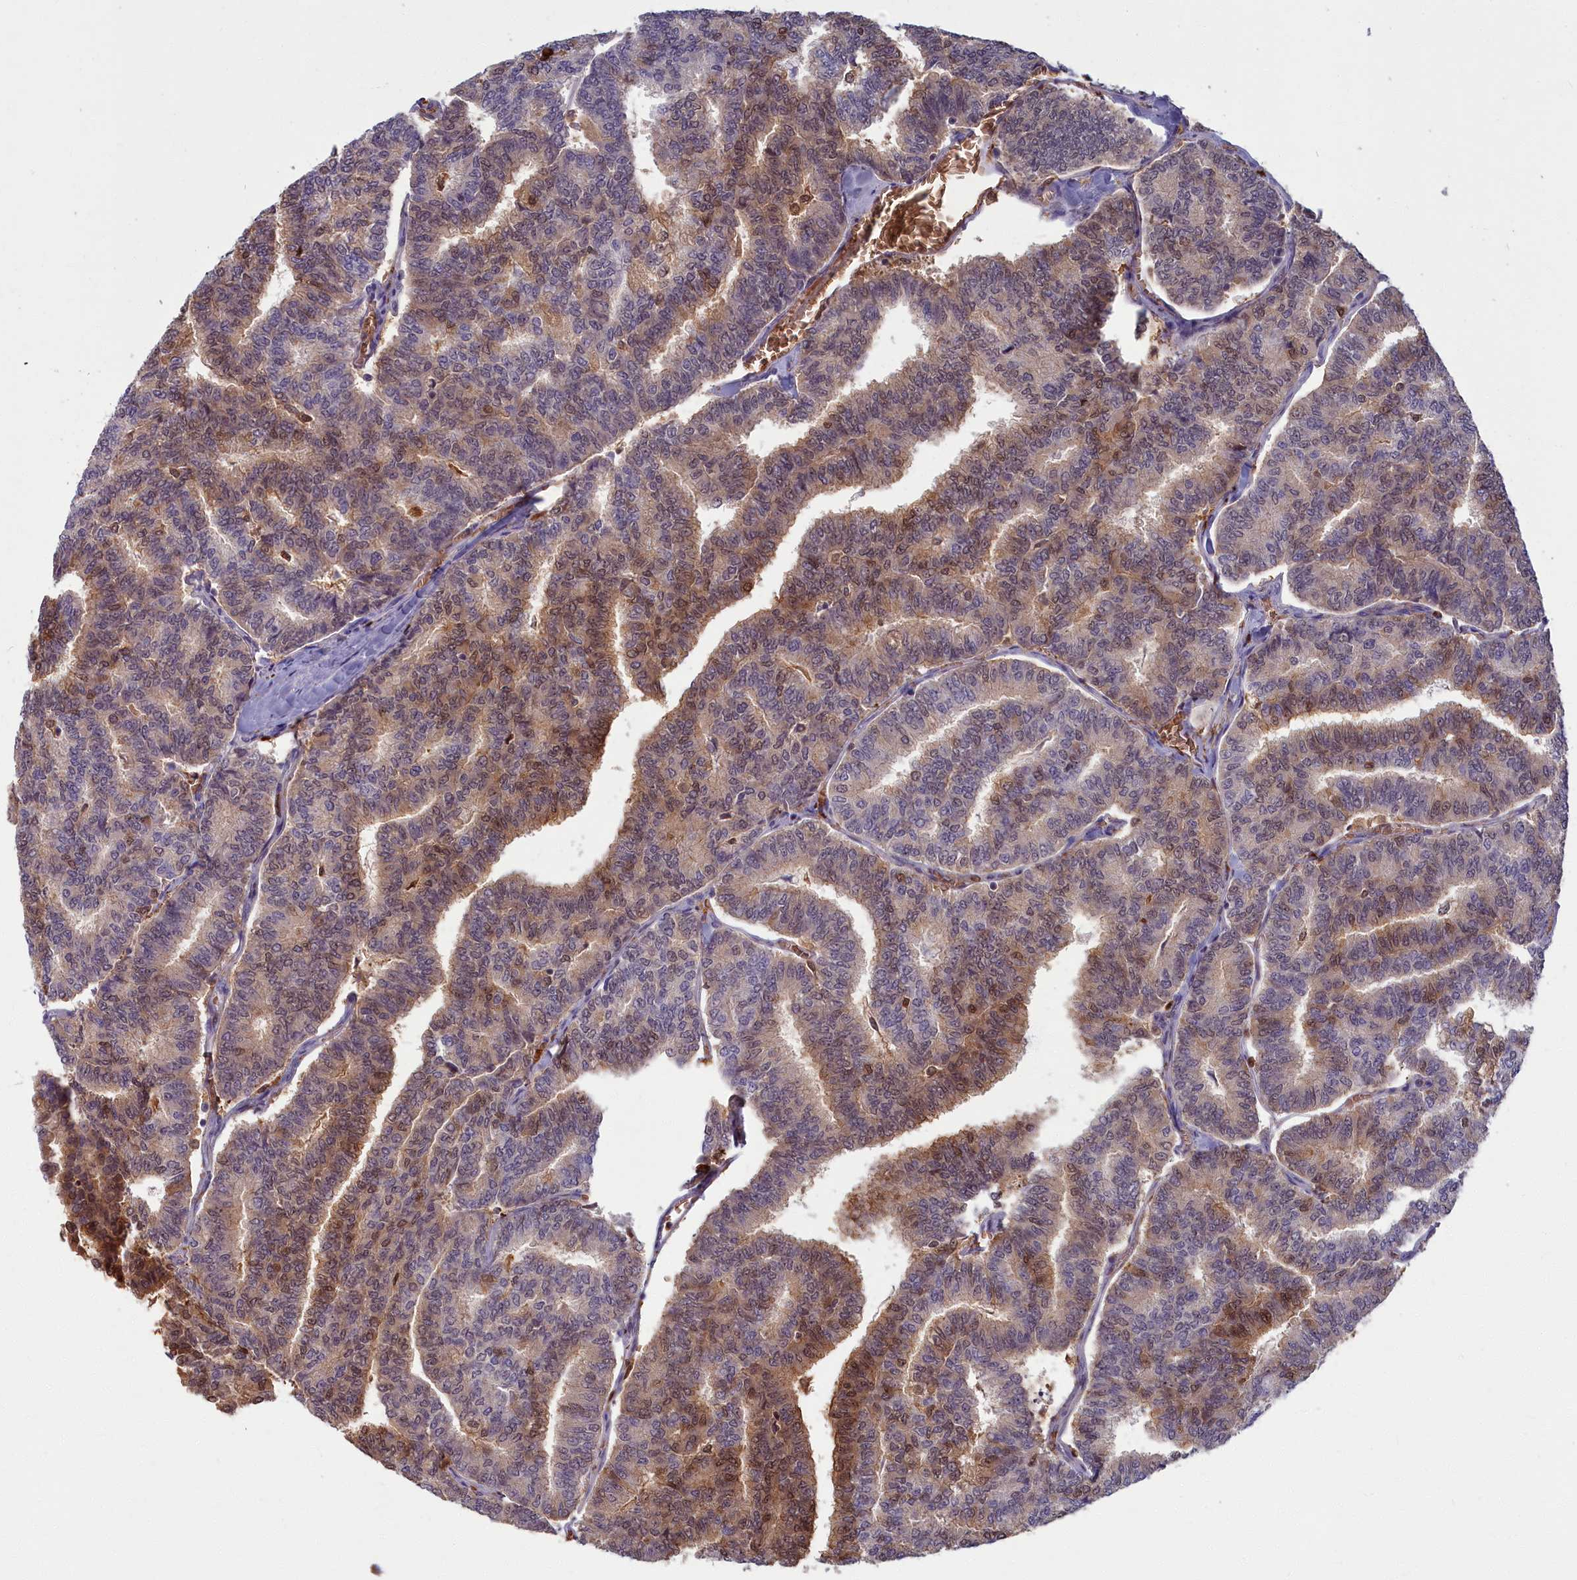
{"staining": {"intensity": "moderate", "quantity": "25%-75%", "location": "cytoplasmic/membranous,nuclear"}, "tissue": "thyroid cancer", "cell_type": "Tumor cells", "image_type": "cancer", "snomed": [{"axis": "morphology", "description": "Papillary adenocarcinoma, NOS"}, {"axis": "topography", "description": "Thyroid gland"}], "caption": "This image demonstrates immunohistochemistry staining of thyroid papillary adenocarcinoma, with medium moderate cytoplasmic/membranous and nuclear staining in about 25%-75% of tumor cells.", "gene": "BLVRB", "patient": {"sex": "female", "age": 35}}